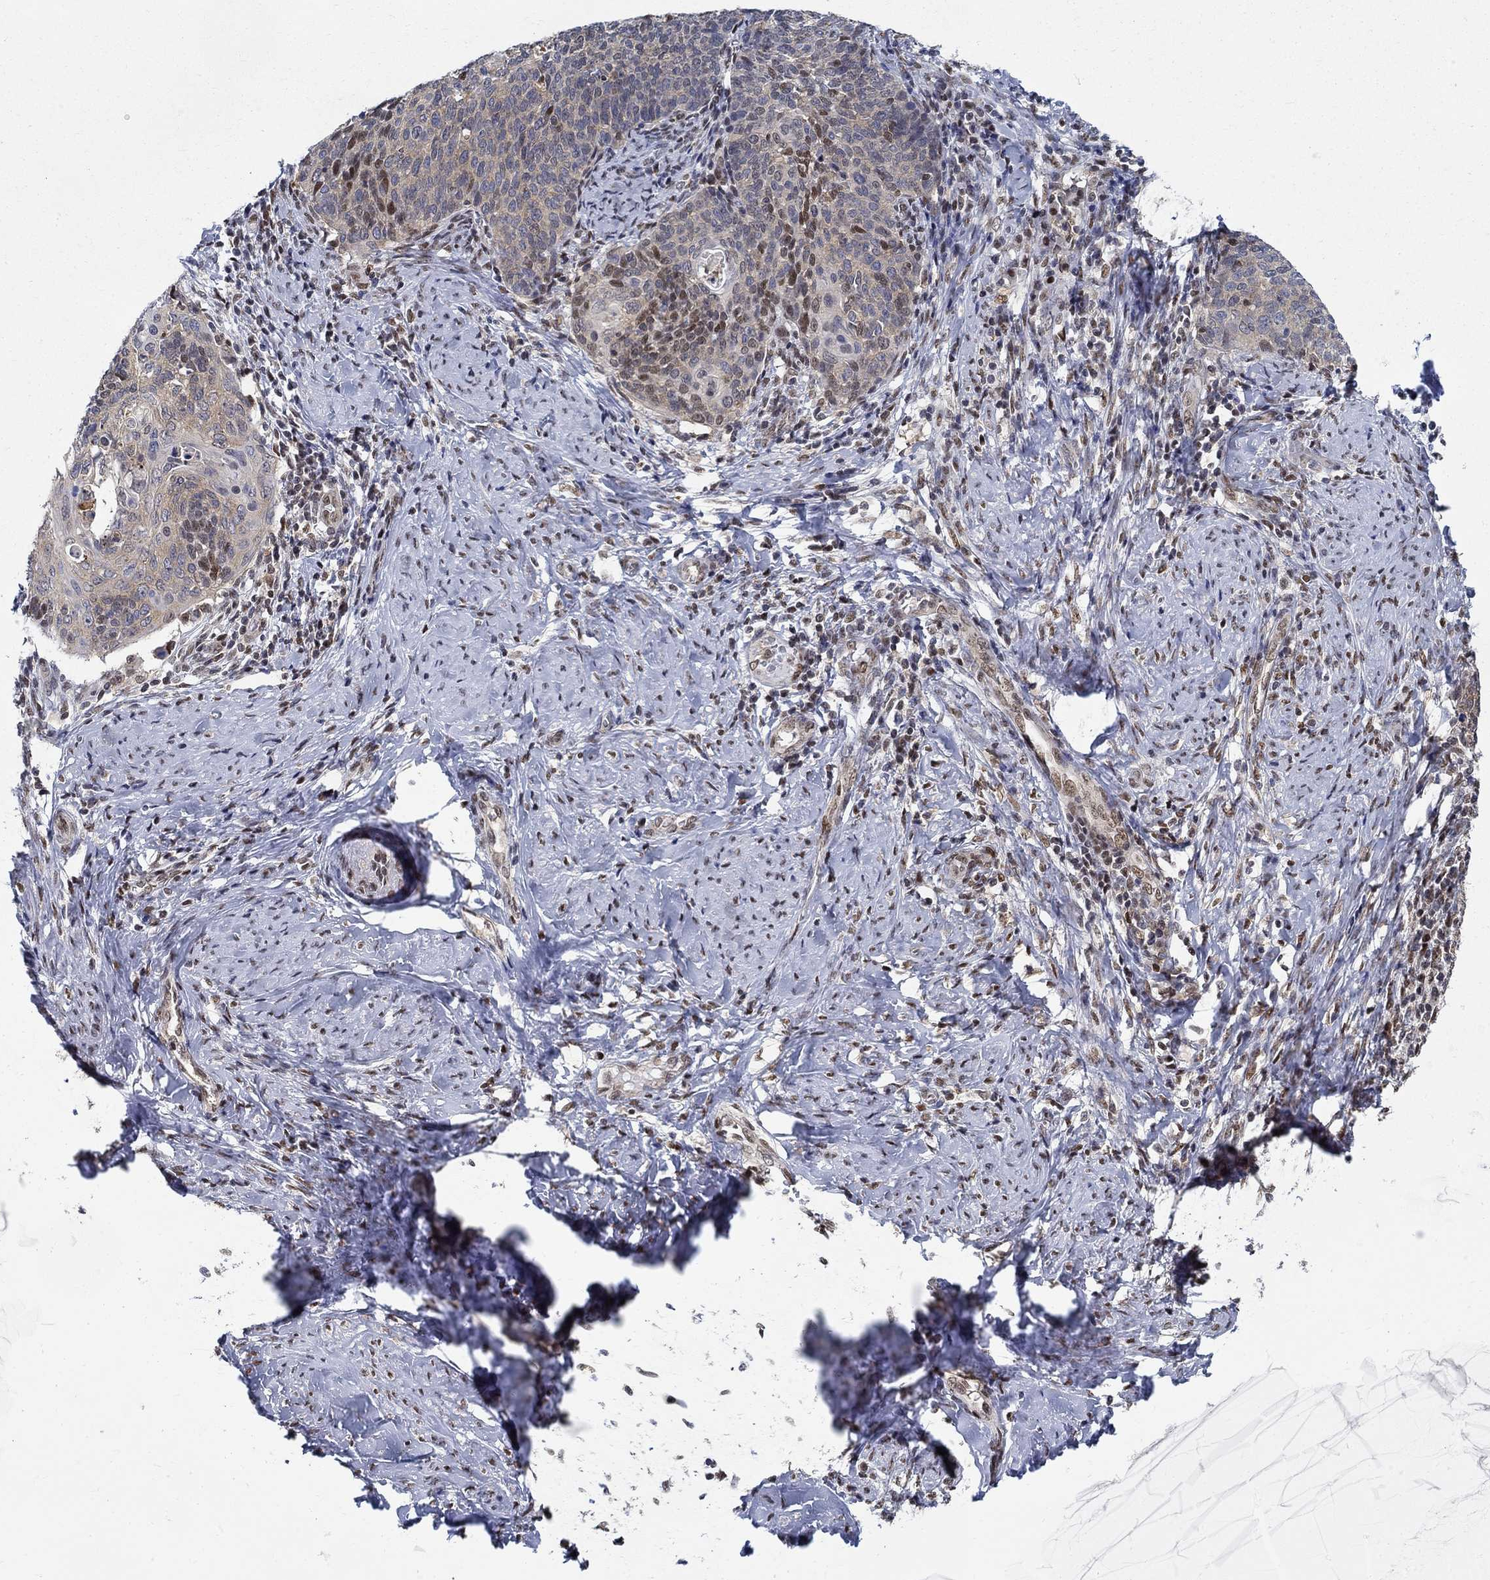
{"staining": {"intensity": "moderate", "quantity": "<25%", "location": "nuclear"}, "tissue": "cervical cancer", "cell_type": "Tumor cells", "image_type": "cancer", "snomed": [{"axis": "morphology", "description": "Normal tissue, NOS"}, {"axis": "morphology", "description": "Squamous cell carcinoma, NOS"}, {"axis": "topography", "description": "Cervix"}], "caption": "The micrograph exhibits a brown stain indicating the presence of a protein in the nuclear of tumor cells in cervical cancer.", "gene": "ZNF594", "patient": {"sex": "female", "age": 39}}